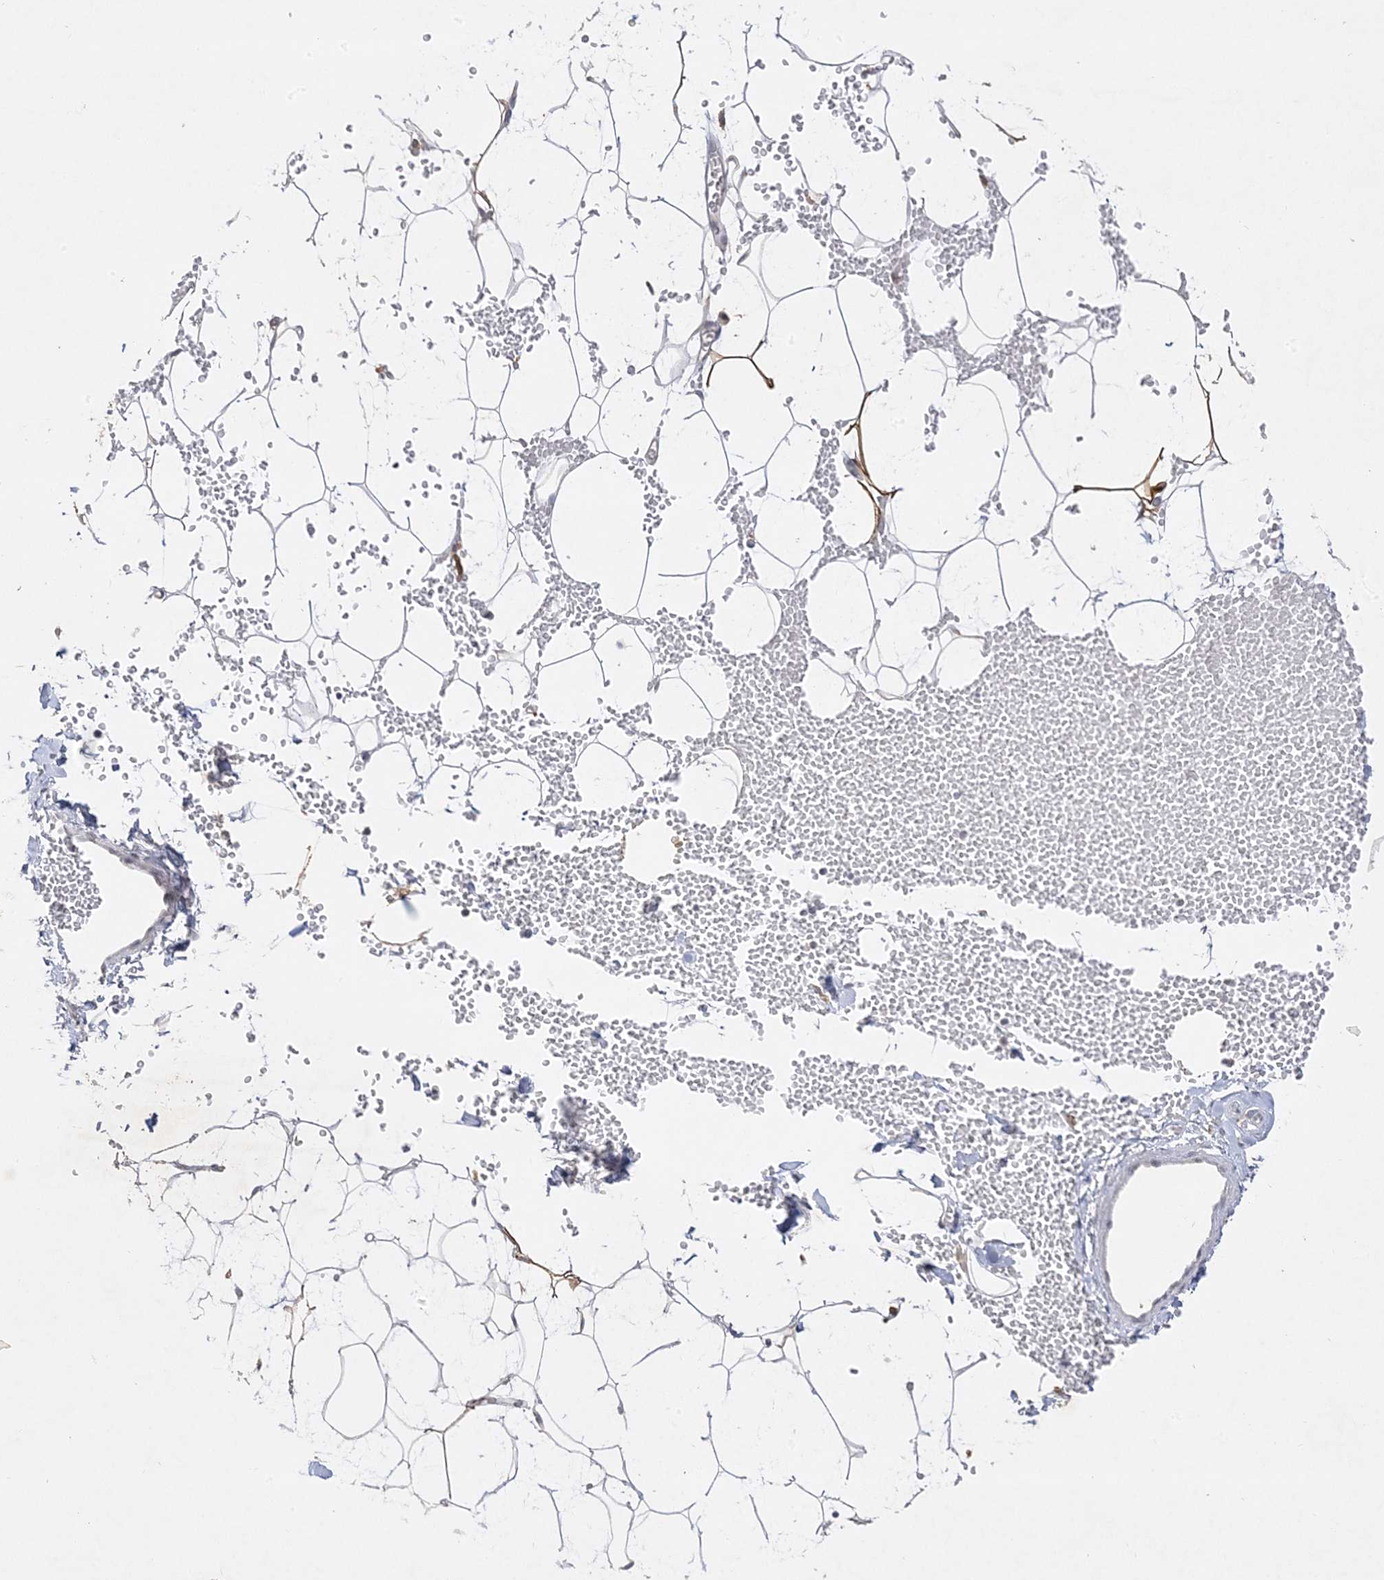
{"staining": {"intensity": "moderate", "quantity": "<25%", "location": "cytoplasmic/membranous"}, "tissue": "adipose tissue", "cell_type": "Adipocytes", "image_type": "normal", "snomed": [{"axis": "morphology", "description": "Normal tissue, NOS"}, {"axis": "topography", "description": "Breast"}], "caption": "Unremarkable adipose tissue shows moderate cytoplasmic/membranous expression in approximately <25% of adipocytes, visualized by immunohistochemistry. Nuclei are stained in blue.", "gene": "C2CD2", "patient": {"sex": "female", "age": 23}}